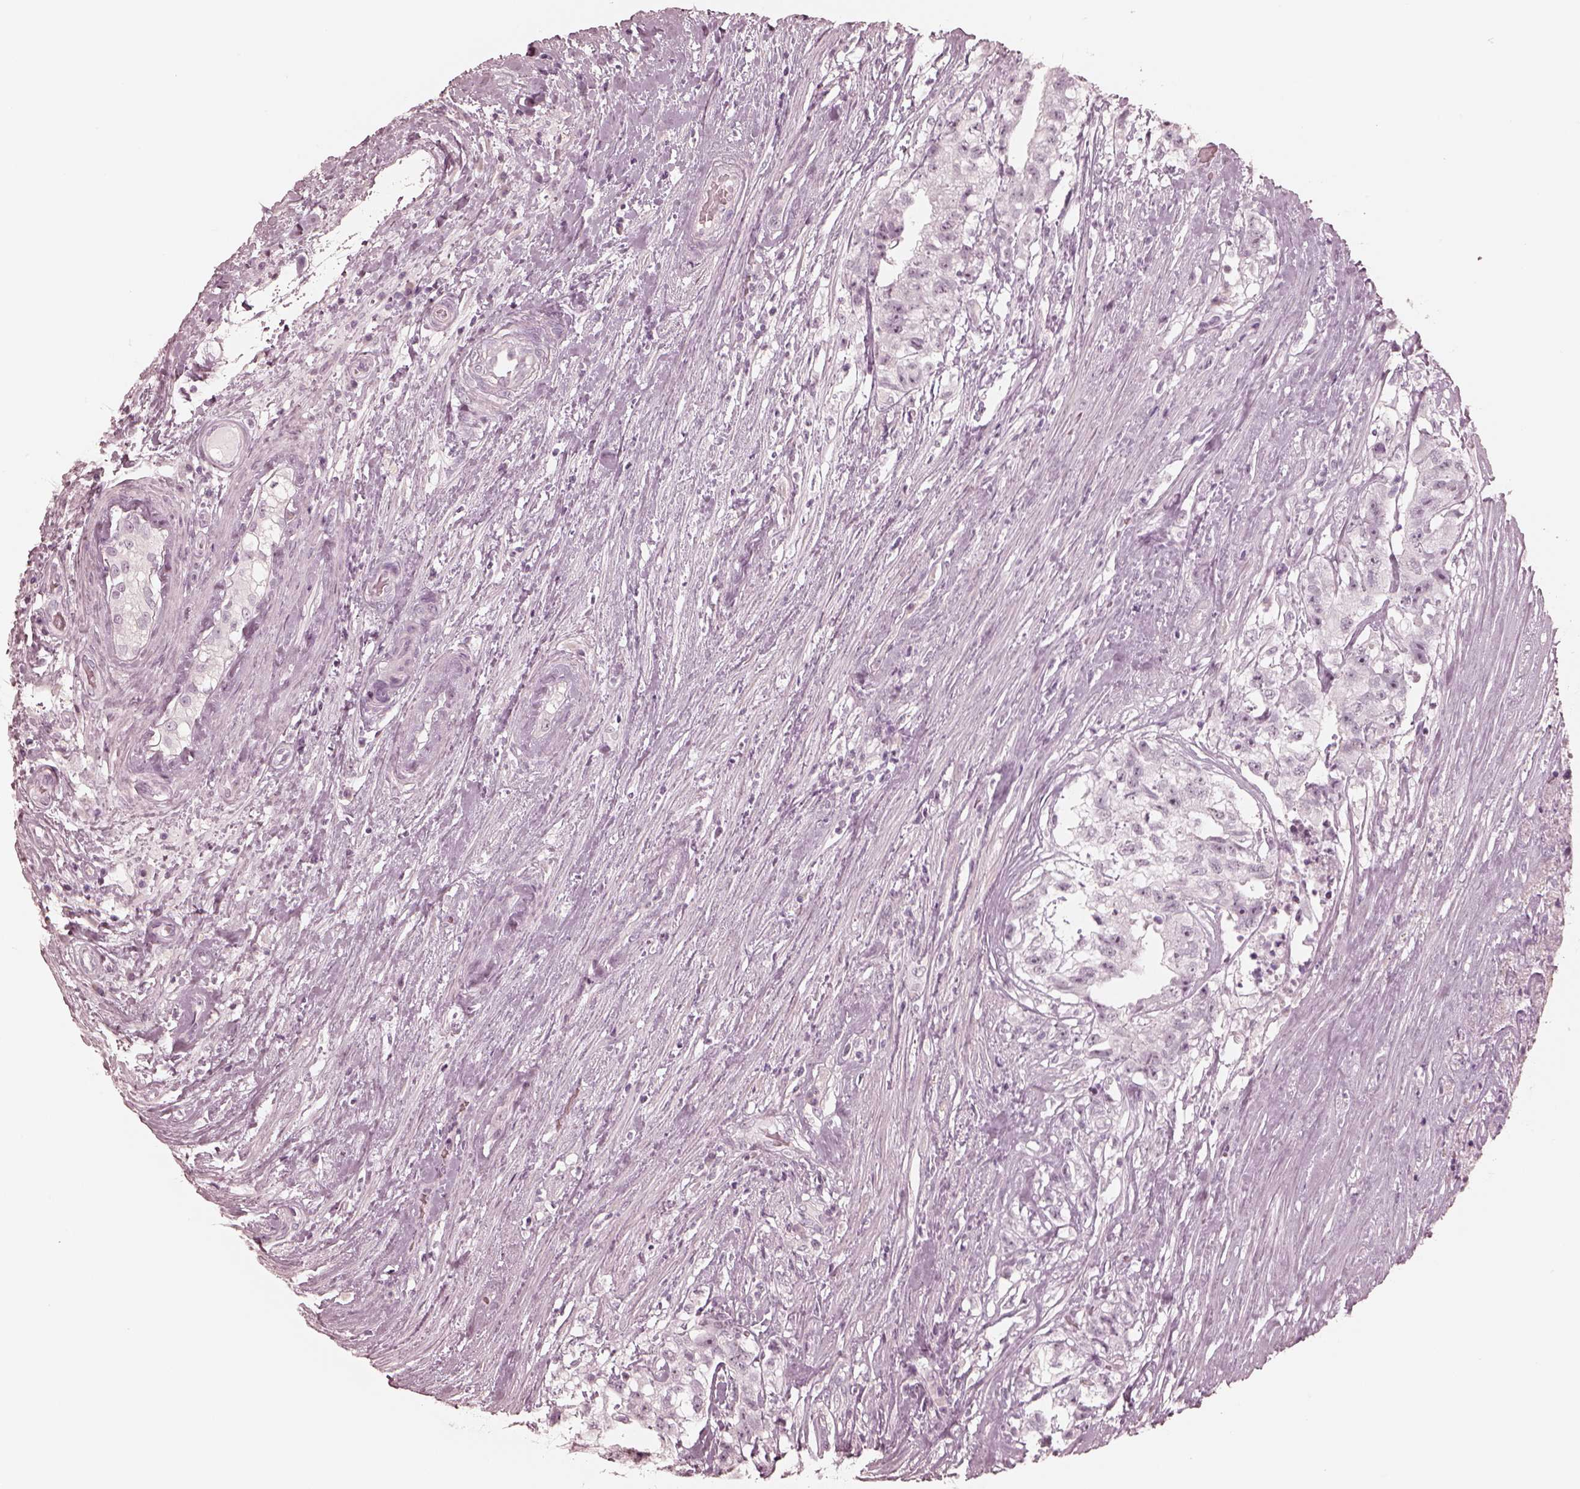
{"staining": {"intensity": "negative", "quantity": "none", "location": "none"}, "tissue": "testis cancer", "cell_type": "Tumor cells", "image_type": "cancer", "snomed": [{"axis": "morphology", "description": "Seminoma, NOS"}, {"axis": "morphology", "description": "Carcinoma, Embryonal, NOS"}, {"axis": "topography", "description": "Testis"}], "caption": "Immunohistochemical staining of human testis cancer (seminoma) reveals no significant expression in tumor cells.", "gene": "CALR3", "patient": {"sex": "male", "age": 41}}